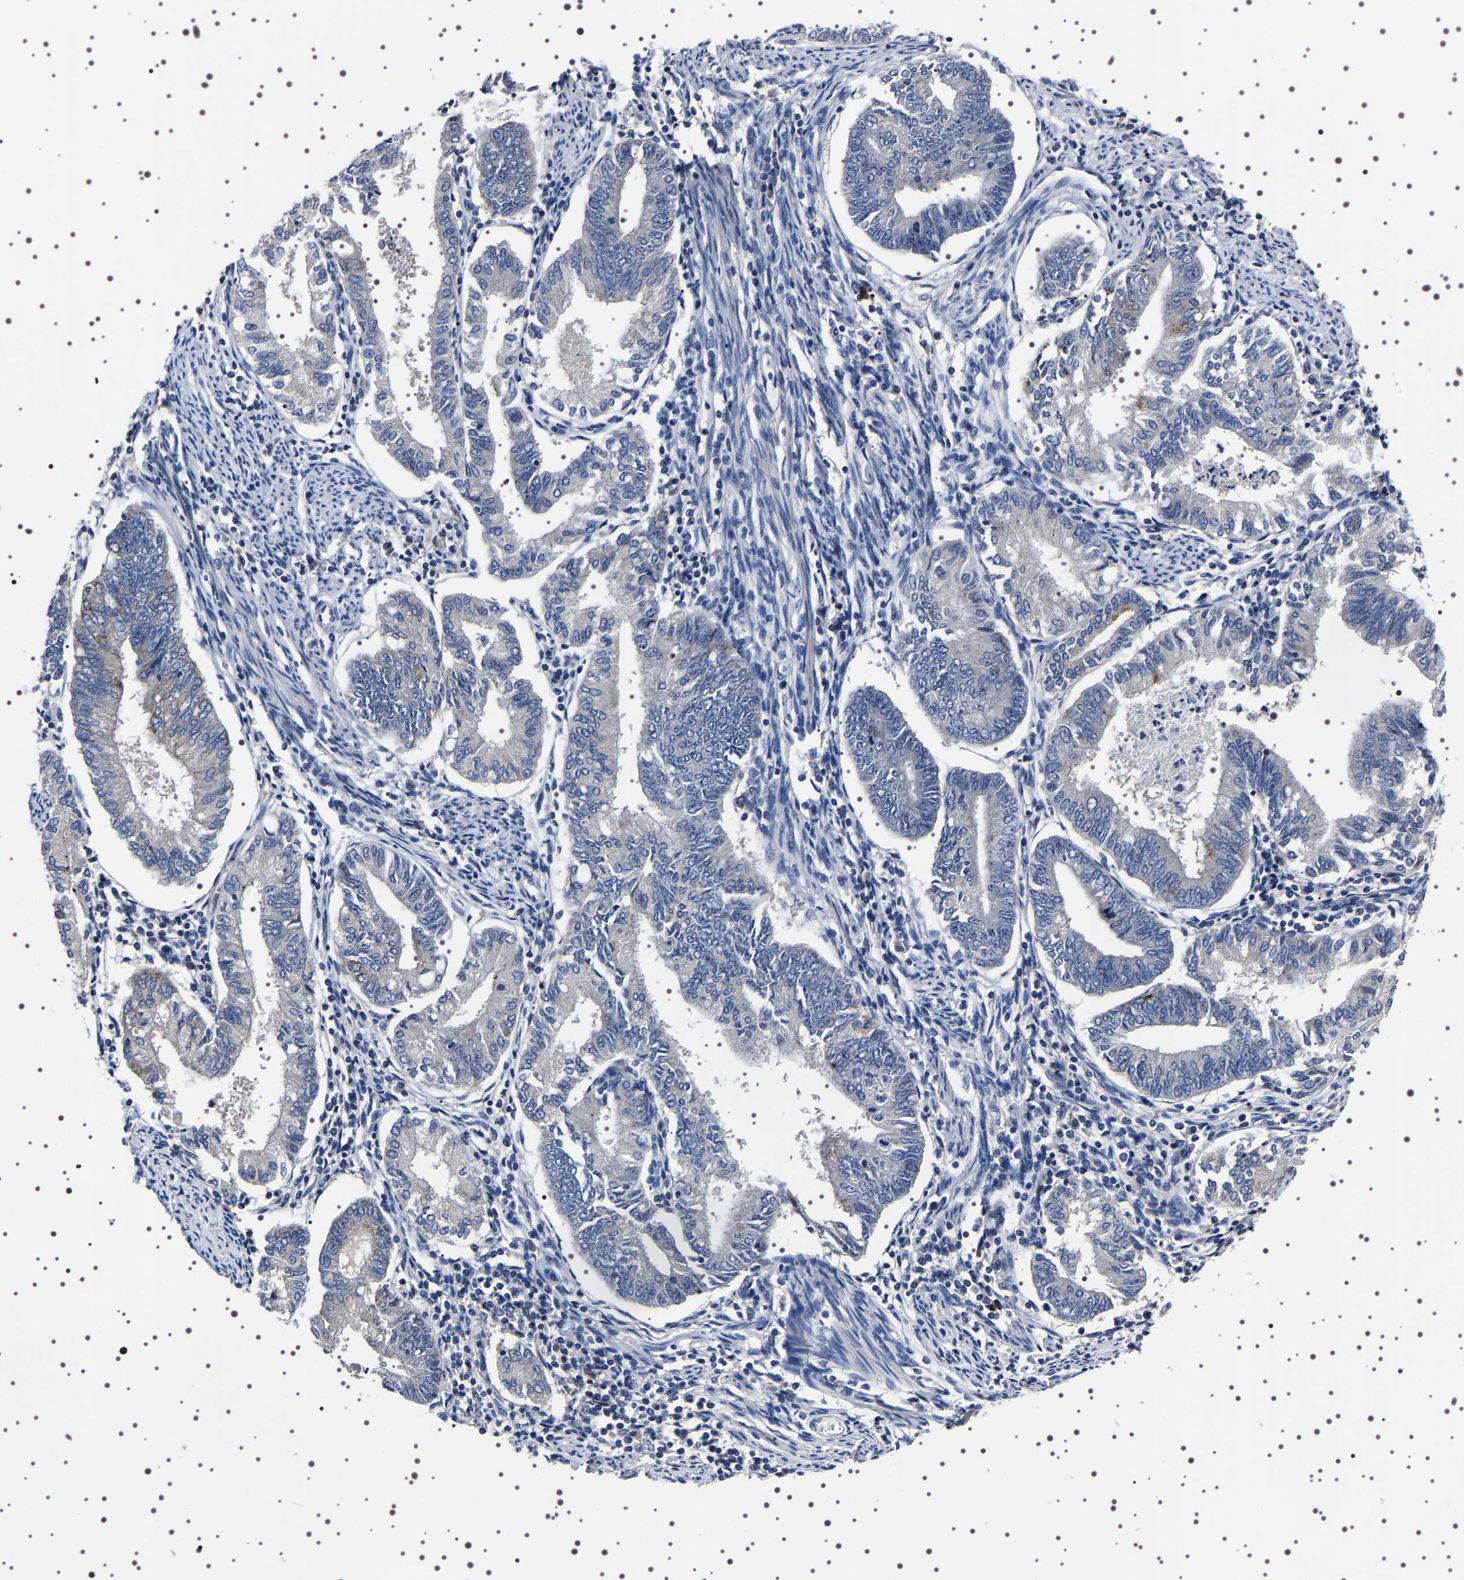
{"staining": {"intensity": "negative", "quantity": "none", "location": "none"}, "tissue": "endometrial cancer", "cell_type": "Tumor cells", "image_type": "cancer", "snomed": [{"axis": "morphology", "description": "Adenocarcinoma, NOS"}, {"axis": "topography", "description": "Endometrium"}], "caption": "High magnification brightfield microscopy of endometrial cancer stained with DAB (brown) and counterstained with hematoxylin (blue): tumor cells show no significant staining.", "gene": "TARBP1", "patient": {"sex": "female", "age": 86}}